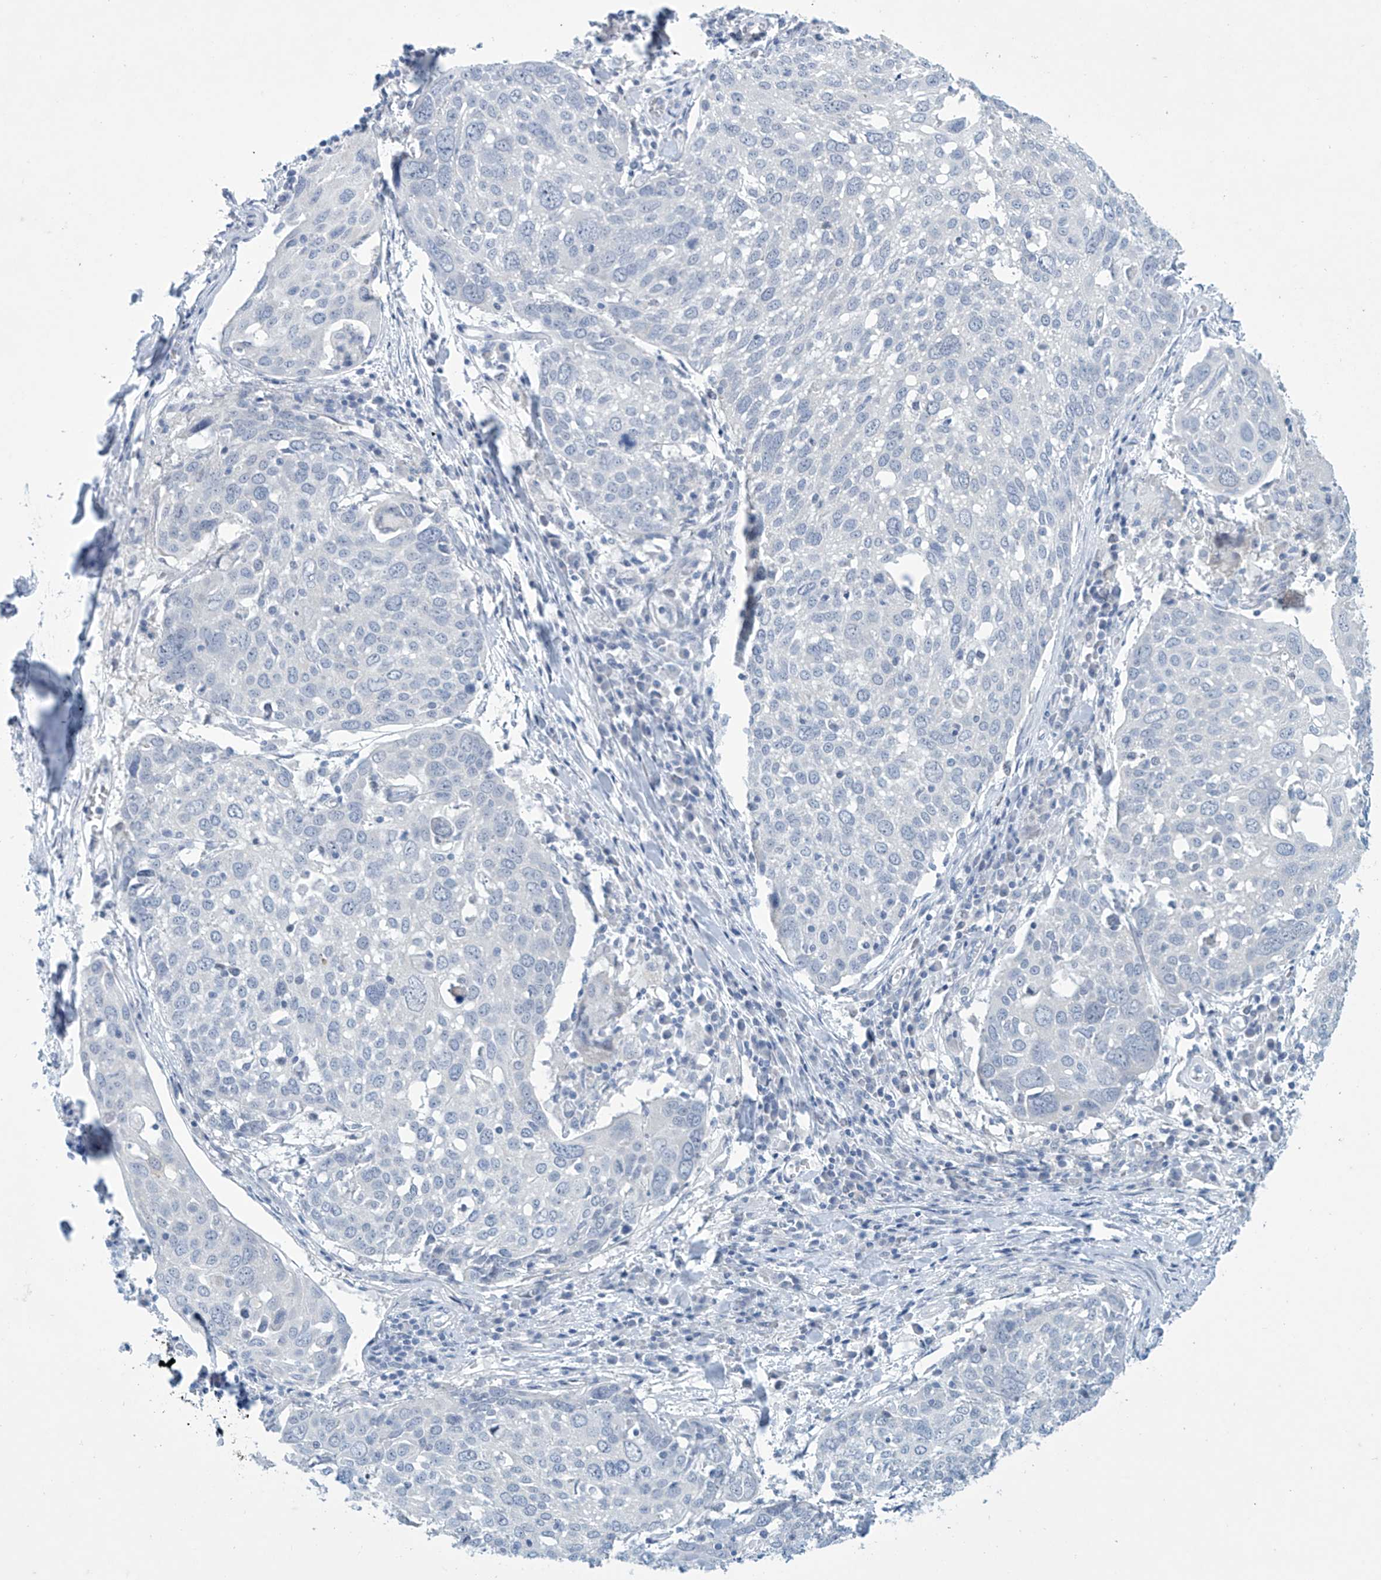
{"staining": {"intensity": "negative", "quantity": "none", "location": "none"}, "tissue": "lung cancer", "cell_type": "Tumor cells", "image_type": "cancer", "snomed": [{"axis": "morphology", "description": "Squamous cell carcinoma, NOS"}, {"axis": "topography", "description": "Lung"}], "caption": "There is no significant positivity in tumor cells of lung cancer (squamous cell carcinoma). Nuclei are stained in blue.", "gene": "SLC35A5", "patient": {"sex": "male", "age": 65}}